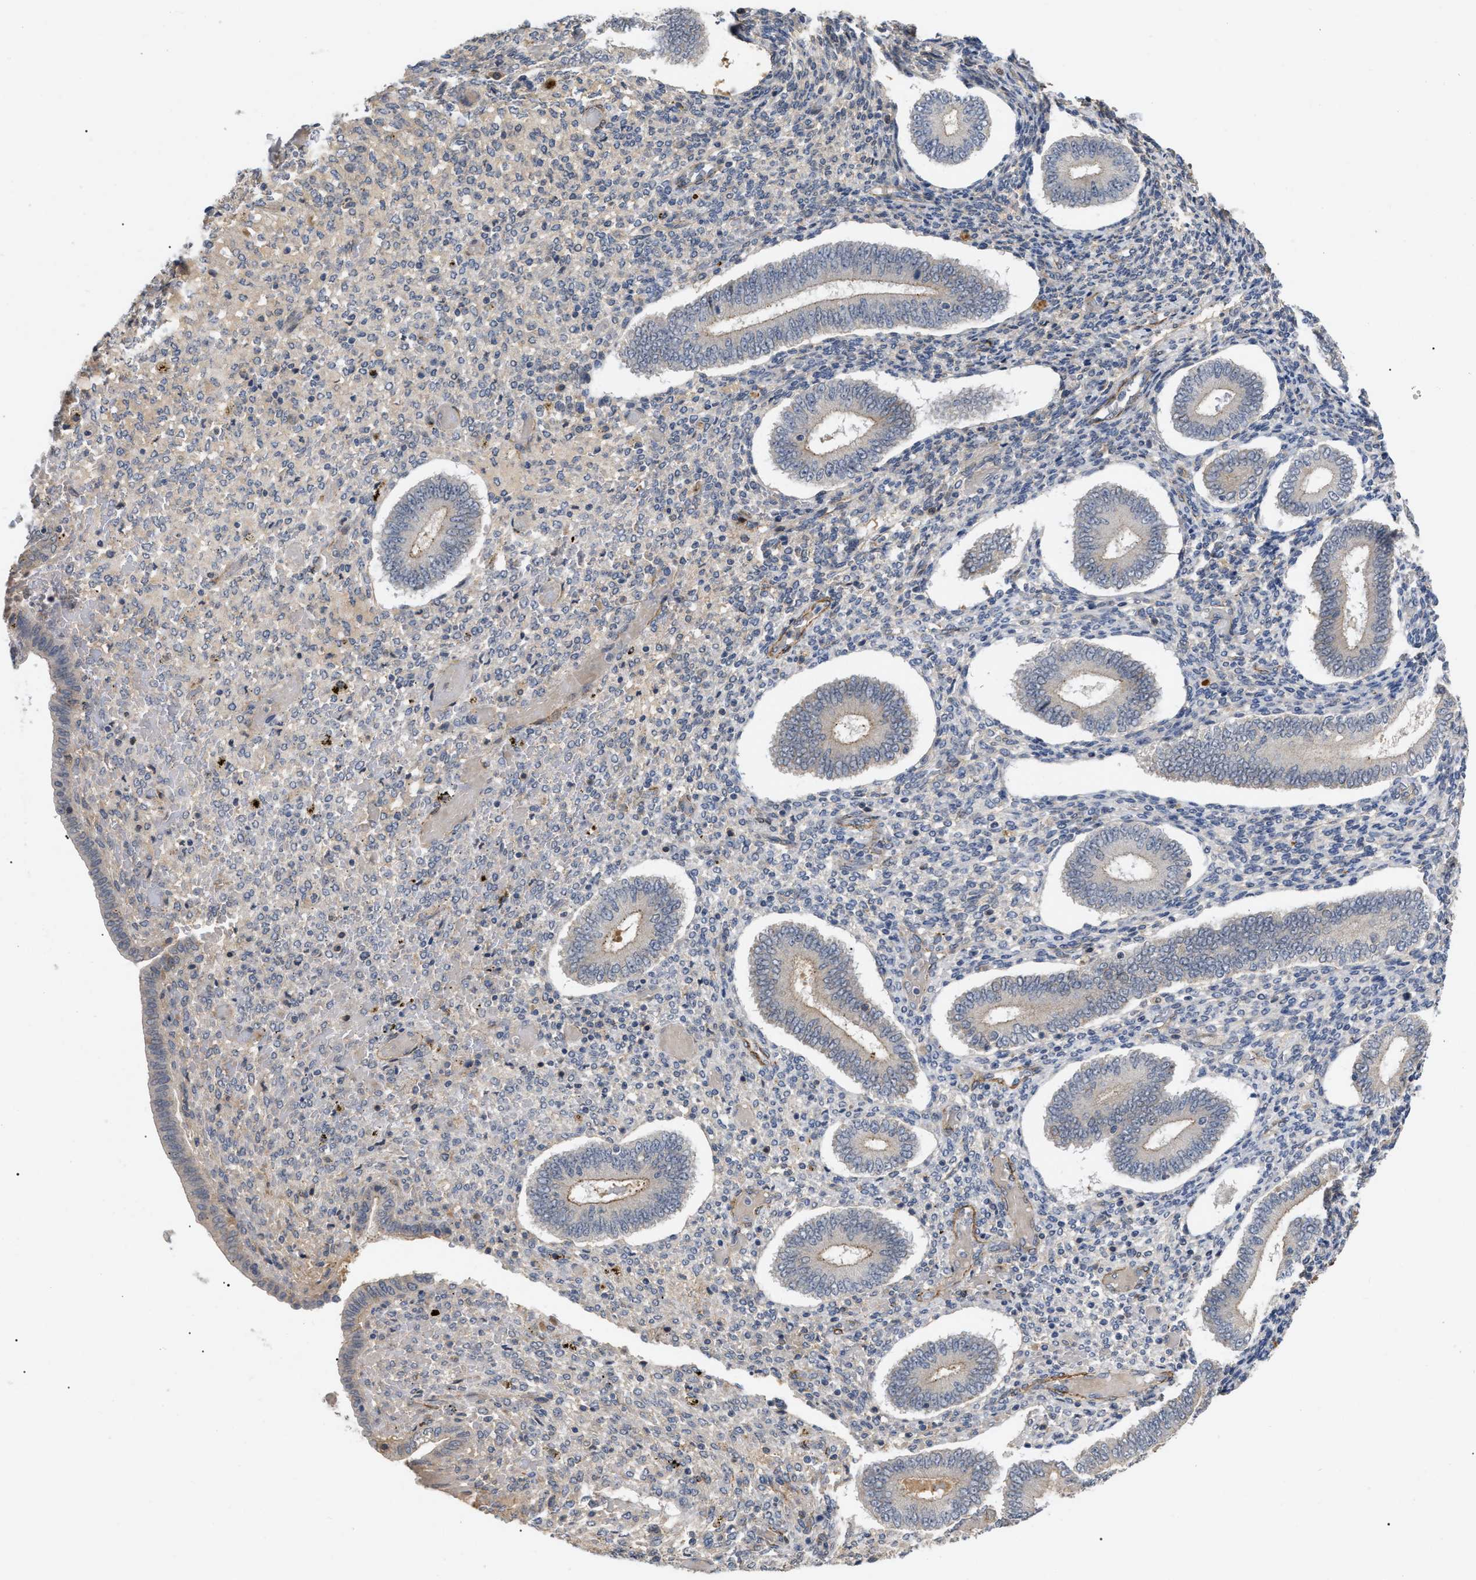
{"staining": {"intensity": "negative", "quantity": "none", "location": "none"}, "tissue": "endometrium", "cell_type": "Cells in endometrial stroma", "image_type": "normal", "snomed": [{"axis": "morphology", "description": "Normal tissue, NOS"}, {"axis": "topography", "description": "Endometrium"}], "caption": "This image is of unremarkable endometrium stained with immunohistochemistry (IHC) to label a protein in brown with the nuclei are counter-stained blue. There is no positivity in cells in endometrial stroma.", "gene": "ST6GALNAC6", "patient": {"sex": "female", "age": 42}}